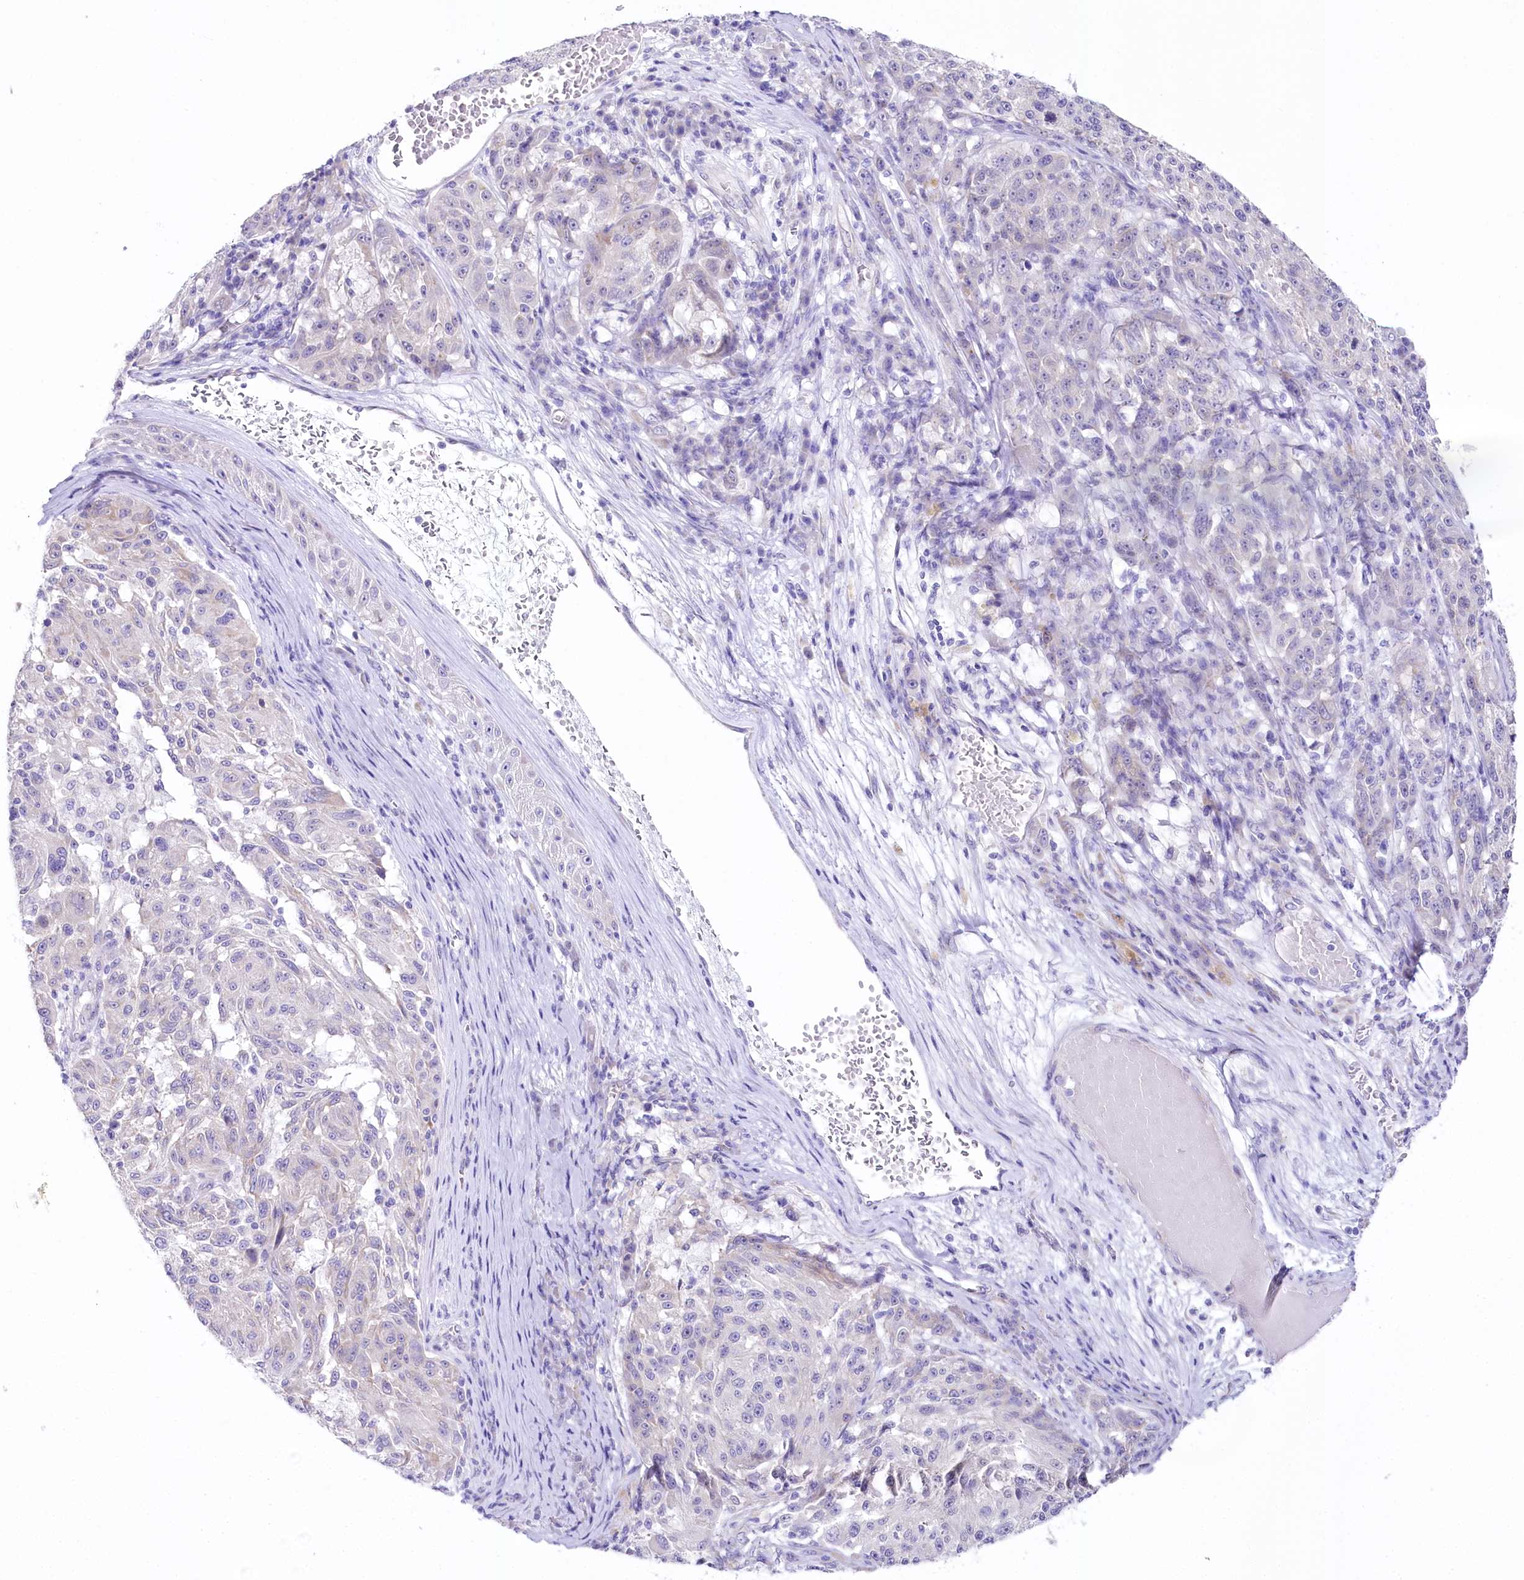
{"staining": {"intensity": "negative", "quantity": "none", "location": "none"}, "tissue": "melanoma", "cell_type": "Tumor cells", "image_type": "cancer", "snomed": [{"axis": "morphology", "description": "Malignant melanoma, NOS"}, {"axis": "topography", "description": "Skin"}], "caption": "A histopathology image of malignant melanoma stained for a protein exhibits no brown staining in tumor cells.", "gene": "CSN3", "patient": {"sex": "male", "age": 53}}